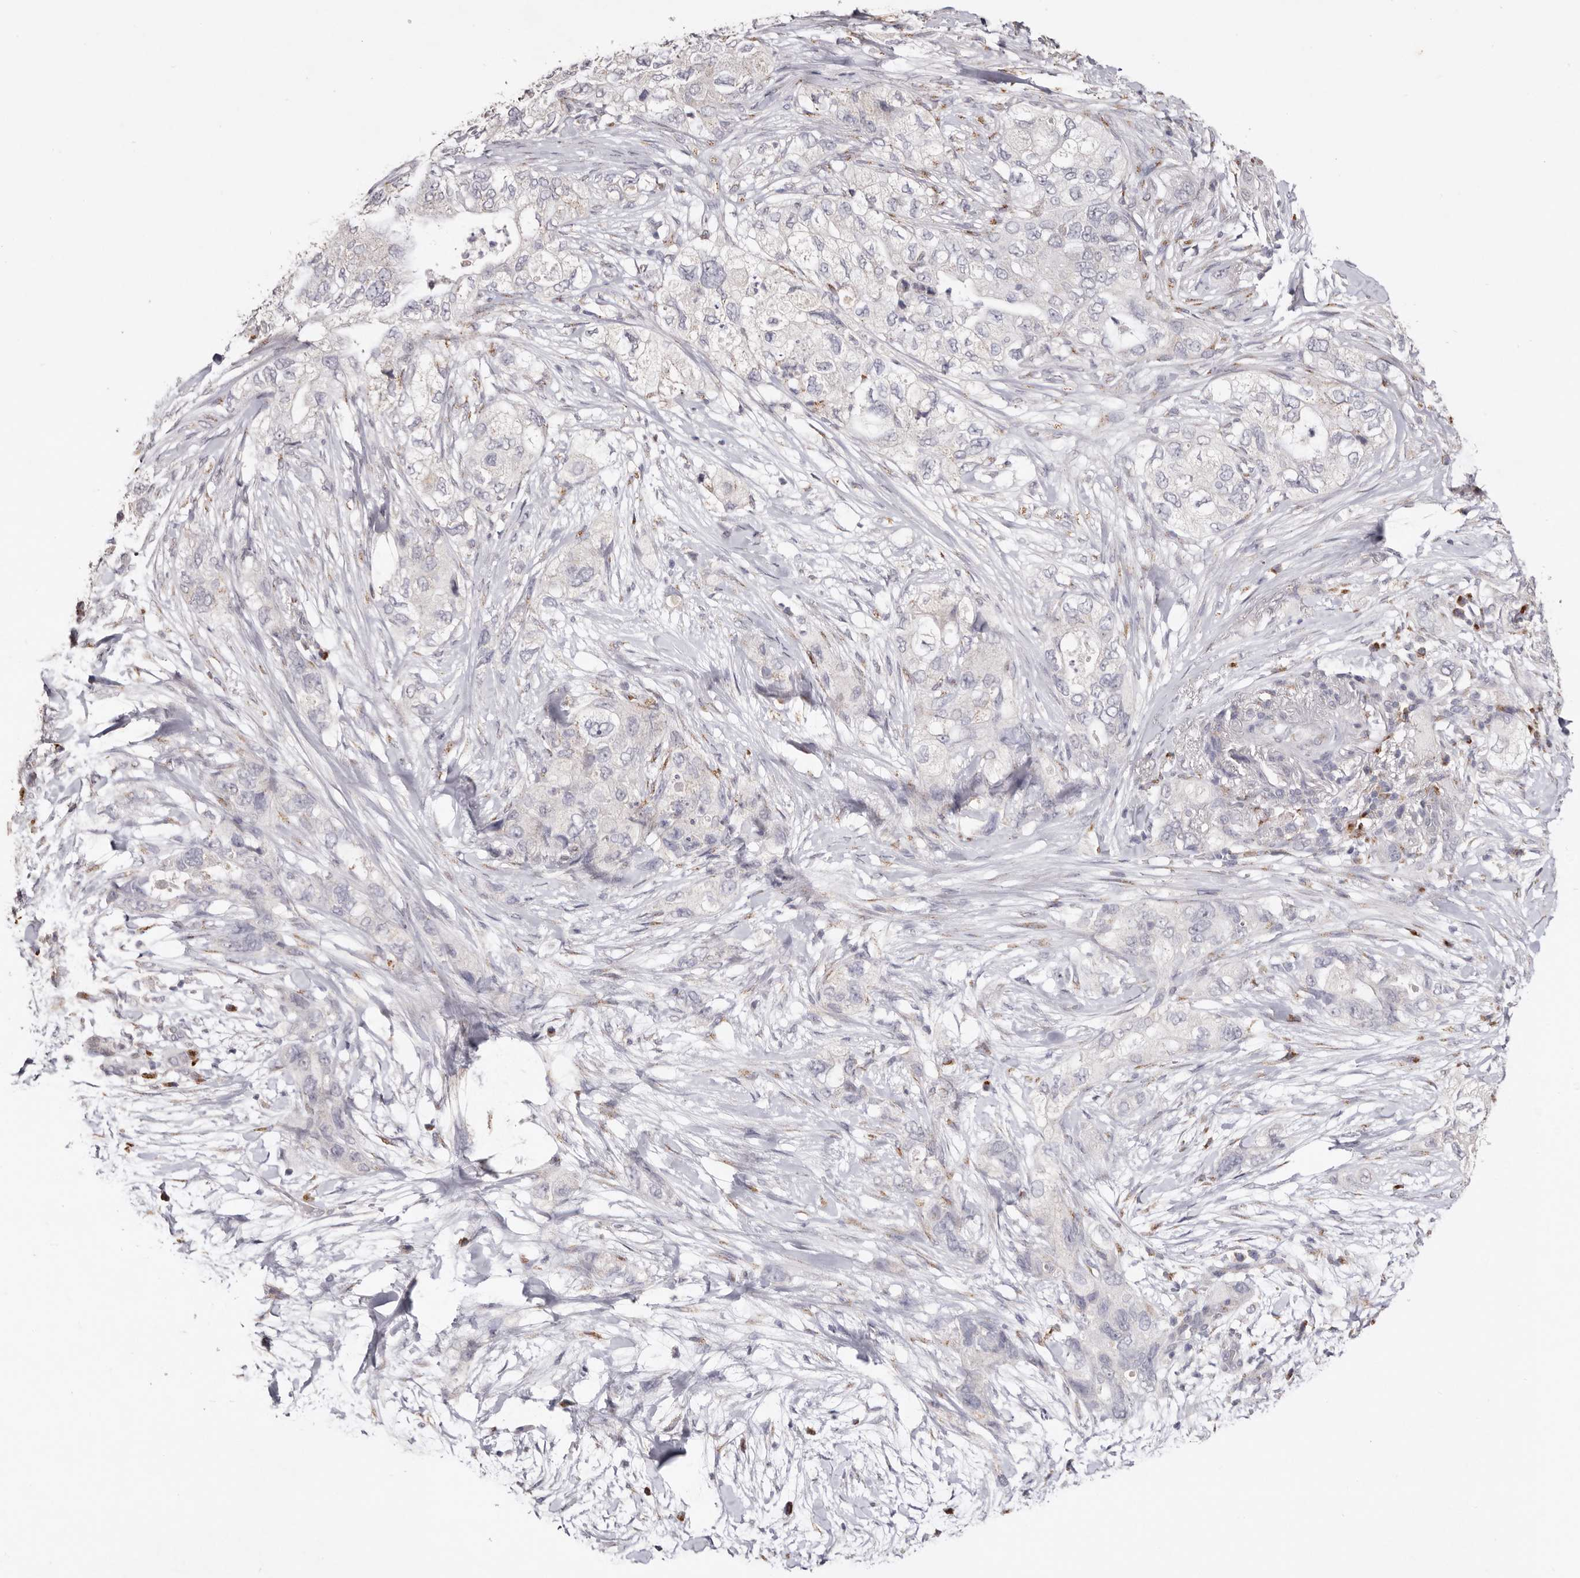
{"staining": {"intensity": "negative", "quantity": "none", "location": "none"}, "tissue": "pancreatic cancer", "cell_type": "Tumor cells", "image_type": "cancer", "snomed": [{"axis": "morphology", "description": "Adenocarcinoma, NOS"}, {"axis": "topography", "description": "Pancreas"}], "caption": "Micrograph shows no protein expression in tumor cells of pancreatic adenocarcinoma tissue. (DAB immunohistochemistry with hematoxylin counter stain).", "gene": "LGALS7B", "patient": {"sex": "female", "age": 73}}